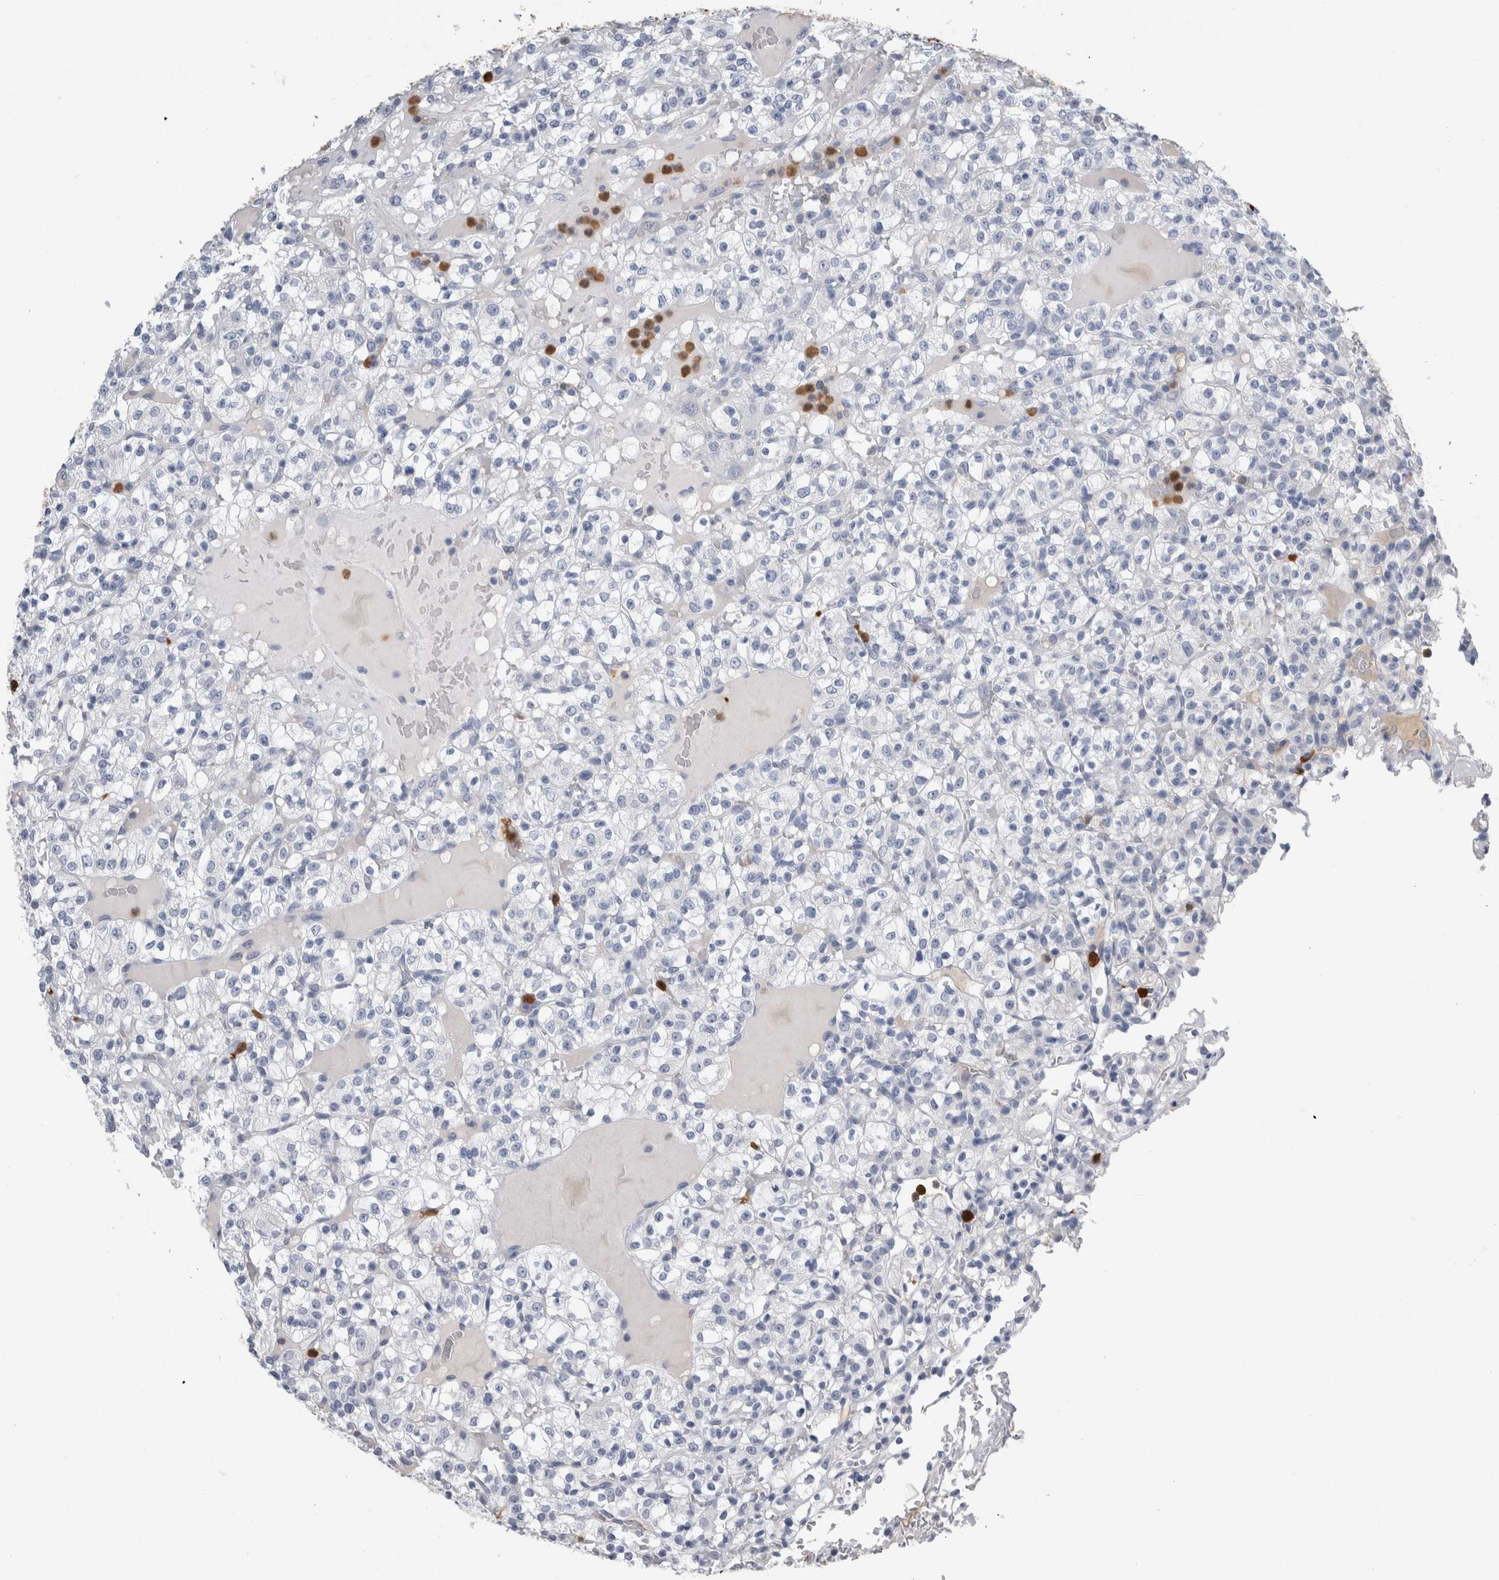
{"staining": {"intensity": "negative", "quantity": "none", "location": "none"}, "tissue": "renal cancer", "cell_type": "Tumor cells", "image_type": "cancer", "snomed": [{"axis": "morphology", "description": "Normal tissue, NOS"}, {"axis": "morphology", "description": "Adenocarcinoma, NOS"}, {"axis": "topography", "description": "Kidney"}], "caption": "Tumor cells are negative for brown protein staining in renal cancer. (DAB (3,3'-diaminobenzidine) immunohistochemistry (IHC), high magnification).", "gene": "S100A12", "patient": {"sex": "female", "age": 72}}